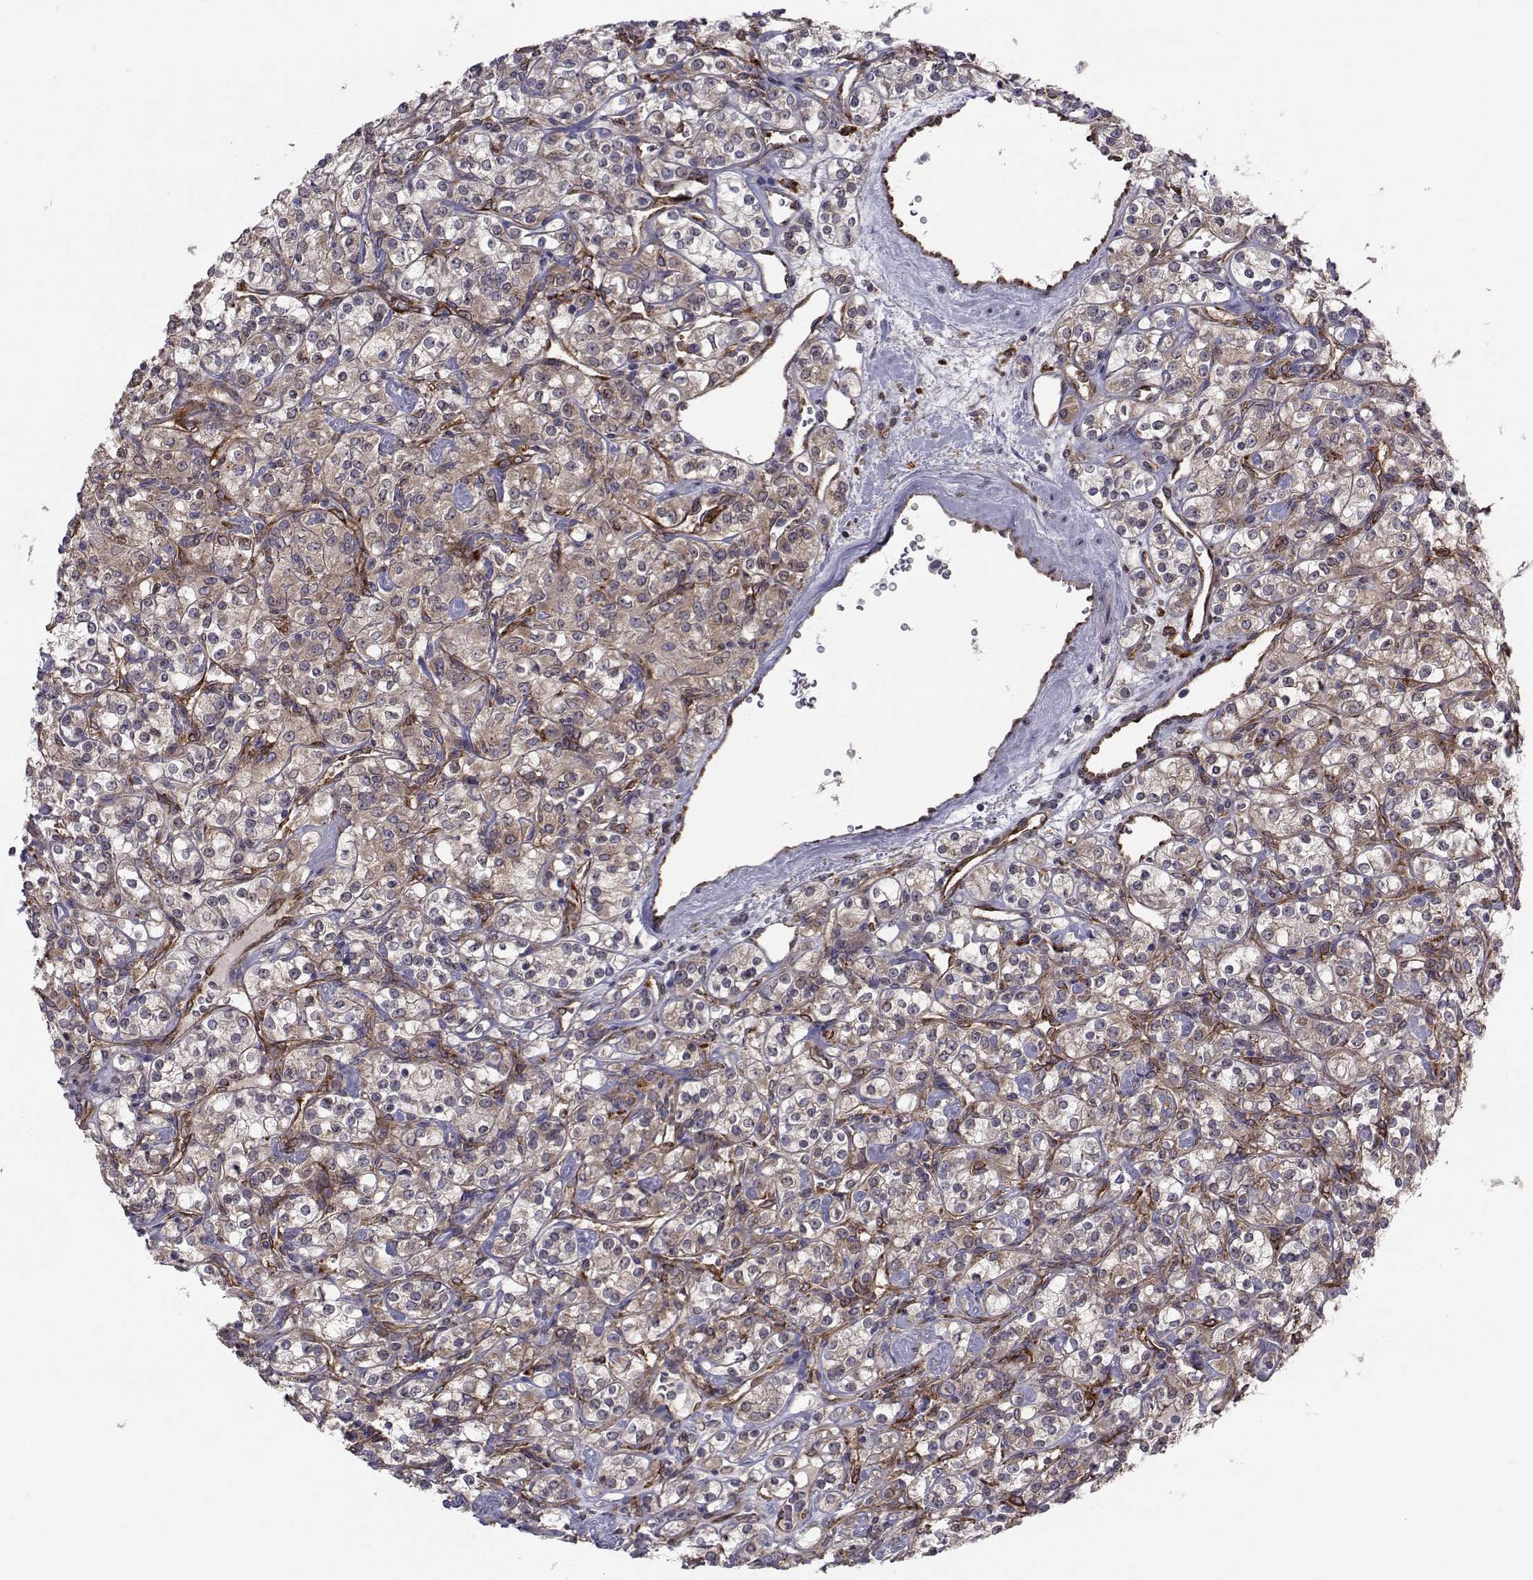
{"staining": {"intensity": "moderate", "quantity": "25%-75%", "location": "cytoplasmic/membranous"}, "tissue": "renal cancer", "cell_type": "Tumor cells", "image_type": "cancer", "snomed": [{"axis": "morphology", "description": "Adenocarcinoma, NOS"}, {"axis": "topography", "description": "Kidney"}], "caption": "Immunohistochemical staining of renal cancer (adenocarcinoma) reveals moderate cytoplasmic/membranous protein staining in about 25%-75% of tumor cells. (IHC, brightfield microscopy, high magnification).", "gene": "TRIP10", "patient": {"sex": "male", "age": 77}}